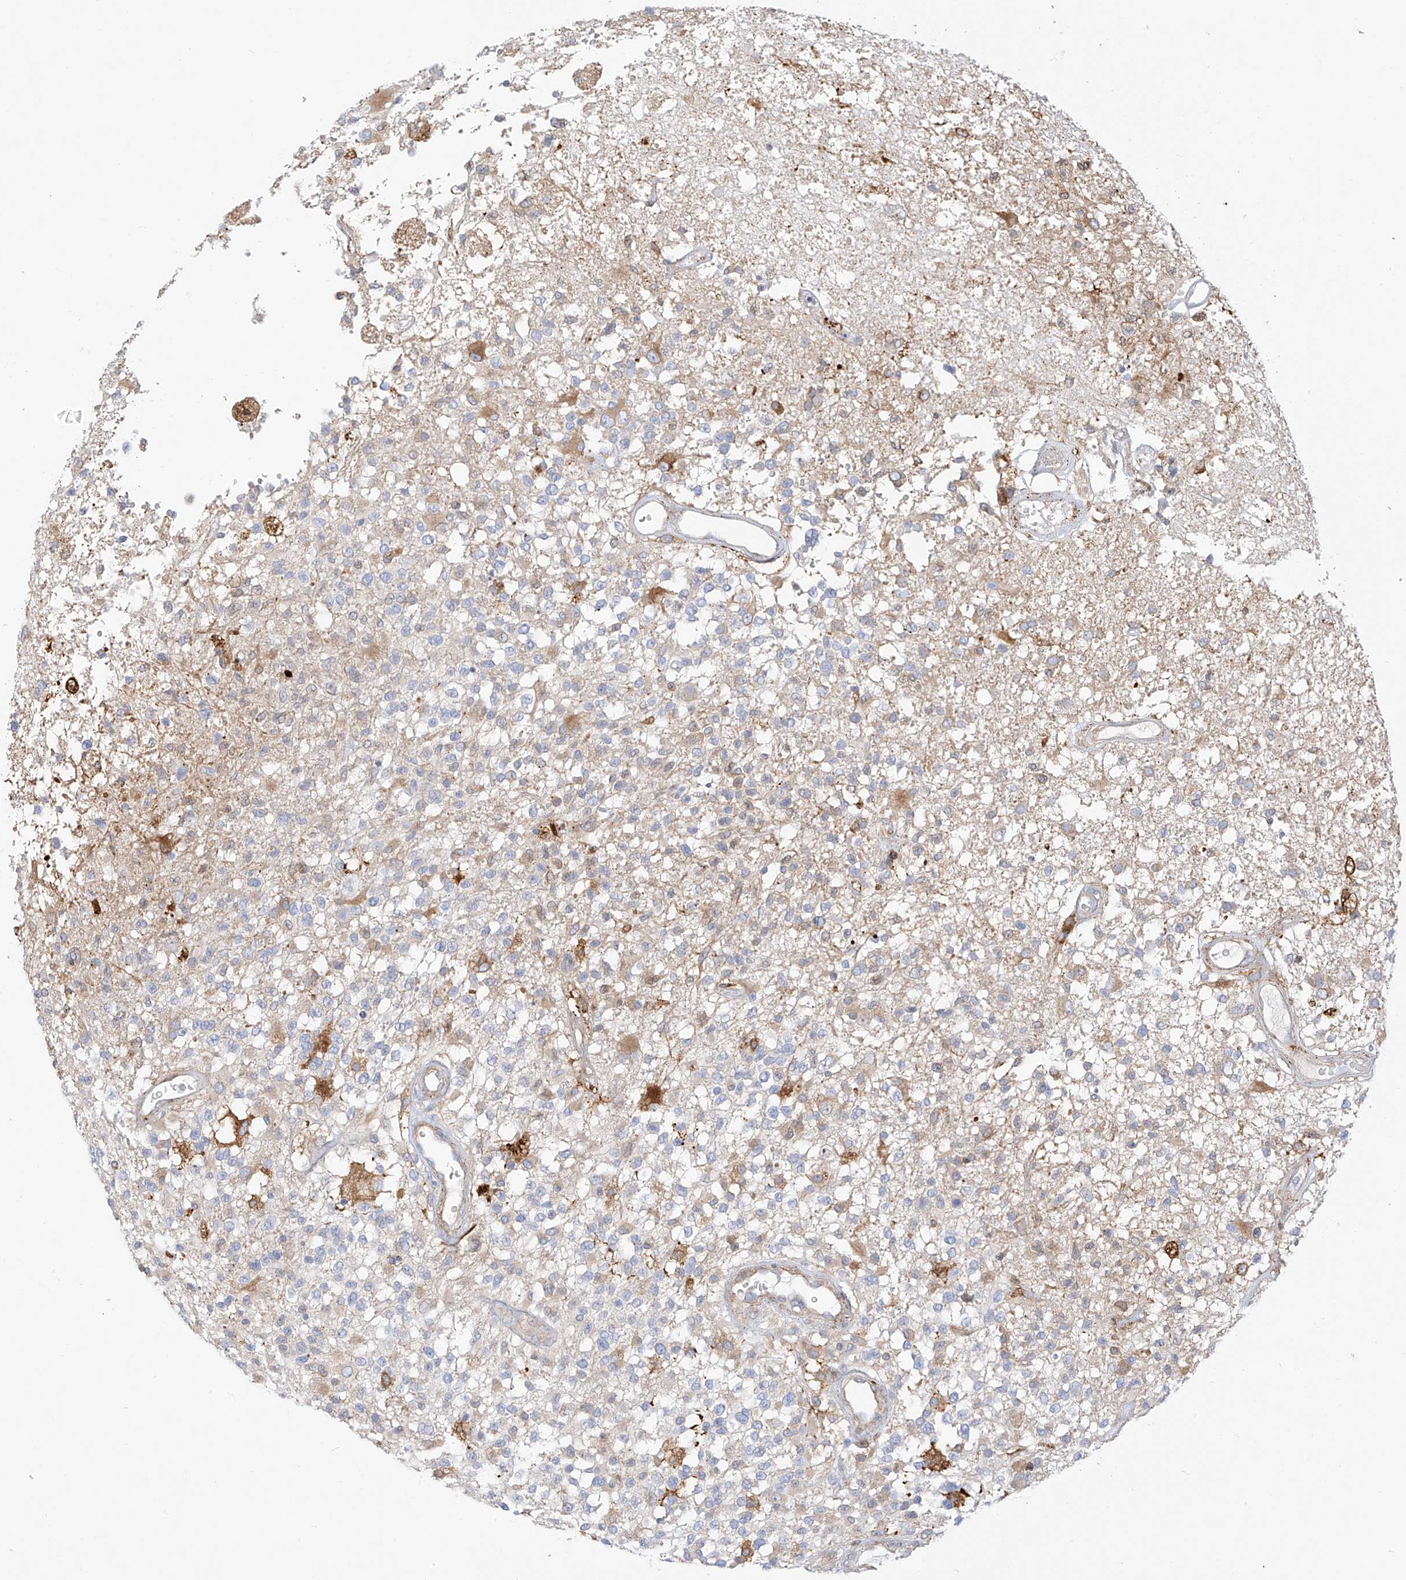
{"staining": {"intensity": "negative", "quantity": "none", "location": "none"}, "tissue": "glioma", "cell_type": "Tumor cells", "image_type": "cancer", "snomed": [{"axis": "morphology", "description": "Glioma, malignant, High grade"}, {"axis": "morphology", "description": "Glioblastoma, NOS"}, {"axis": "topography", "description": "Brain"}], "caption": "The immunohistochemistry (IHC) image has no significant staining in tumor cells of glioma tissue.", "gene": "PCYOX1", "patient": {"sex": "male", "age": 60}}